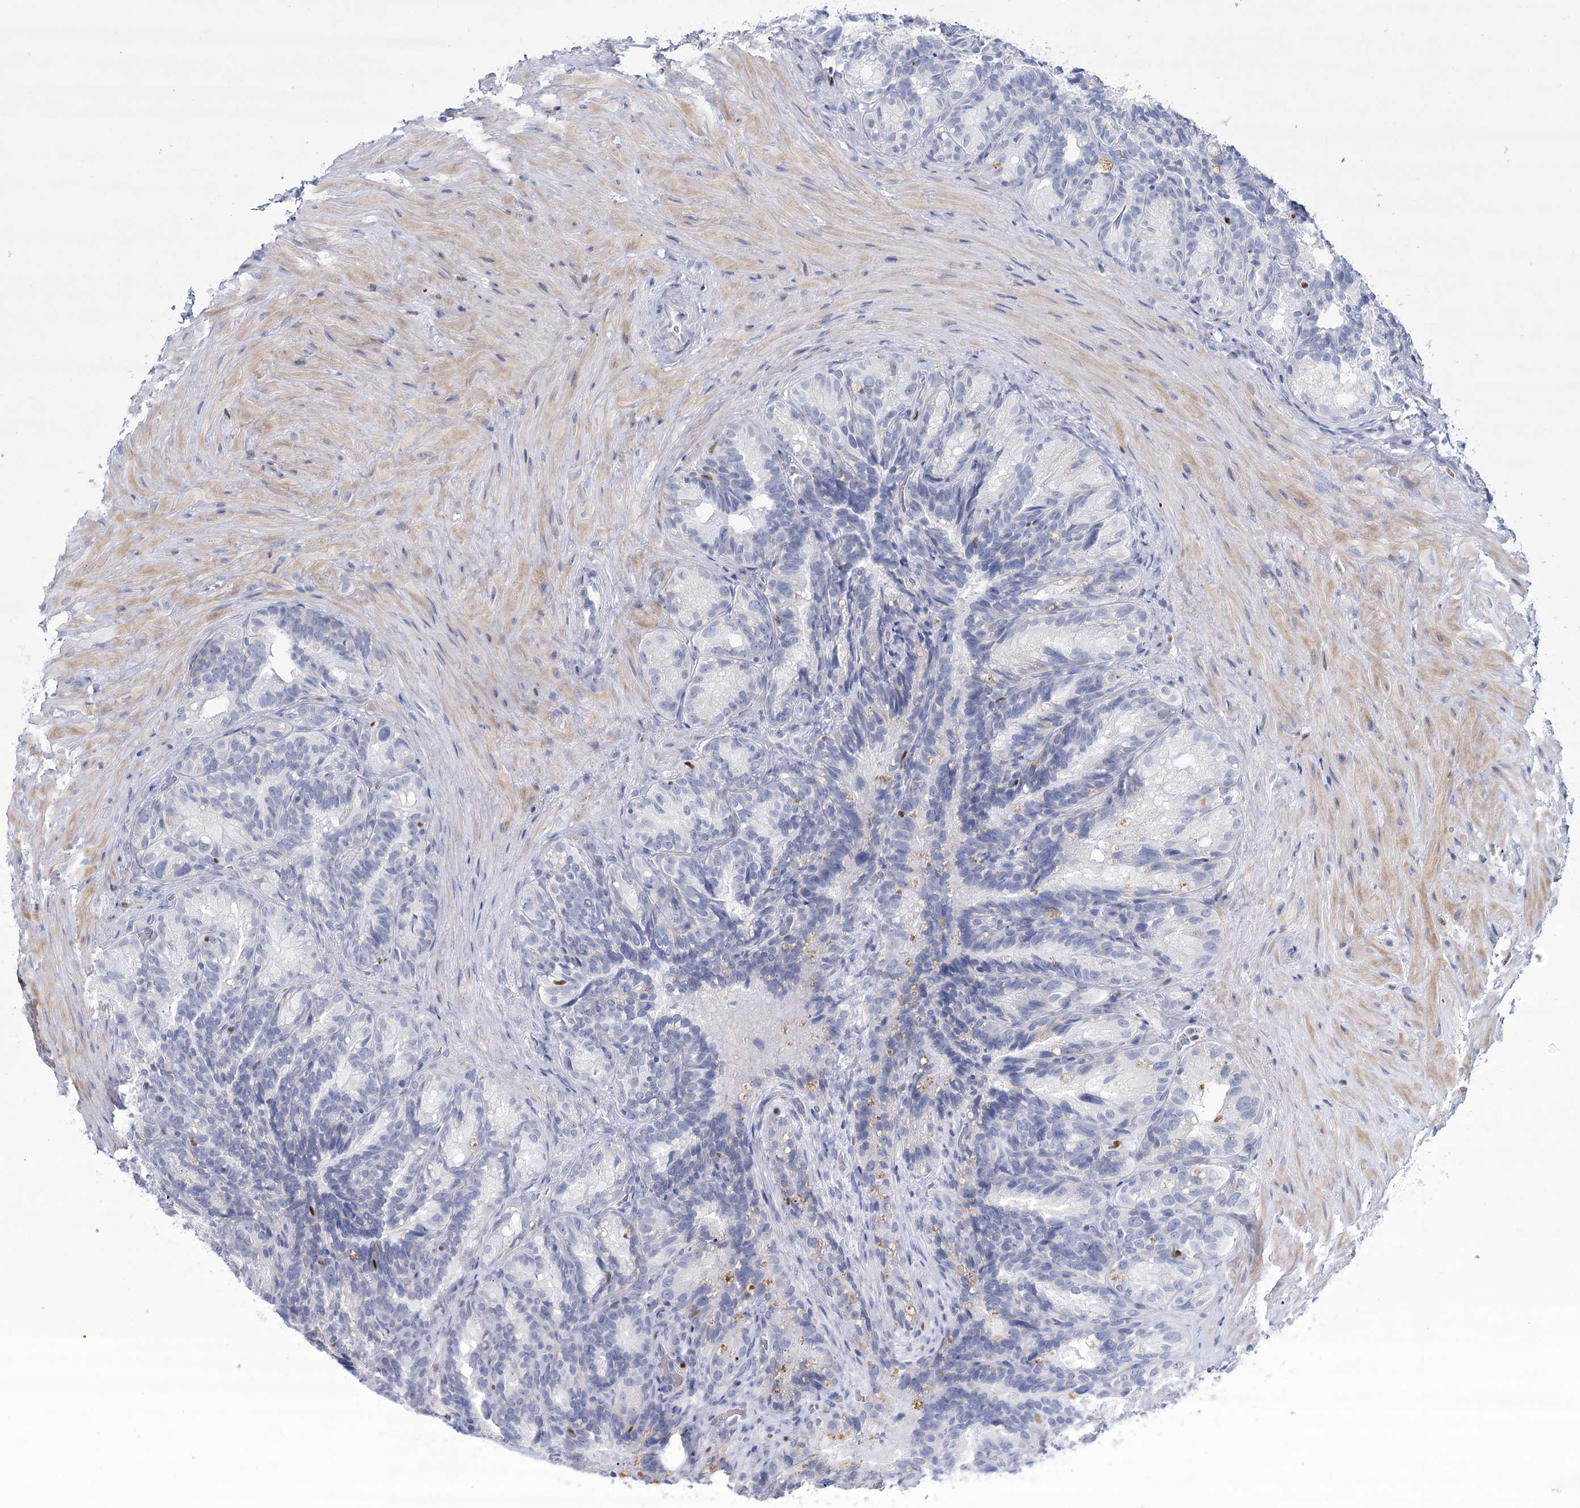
{"staining": {"intensity": "moderate", "quantity": "<25%", "location": "cytoplasmic/membranous"}, "tissue": "seminal vesicle", "cell_type": "Glandular cells", "image_type": "normal", "snomed": [{"axis": "morphology", "description": "Normal tissue, NOS"}, {"axis": "topography", "description": "Seminal veicle"}], "caption": "A histopathology image of human seminal vesicle stained for a protein shows moderate cytoplasmic/membranous brown staining in glandular cells. The protein is stained brown, and the nuclei are stained in blue (DAB (3,3'-diaminobenzidine) IHC with brightfield microscopy, high magnification).", "gene": "IGSF3", "patient": {"sex": "male", "age": 60}}